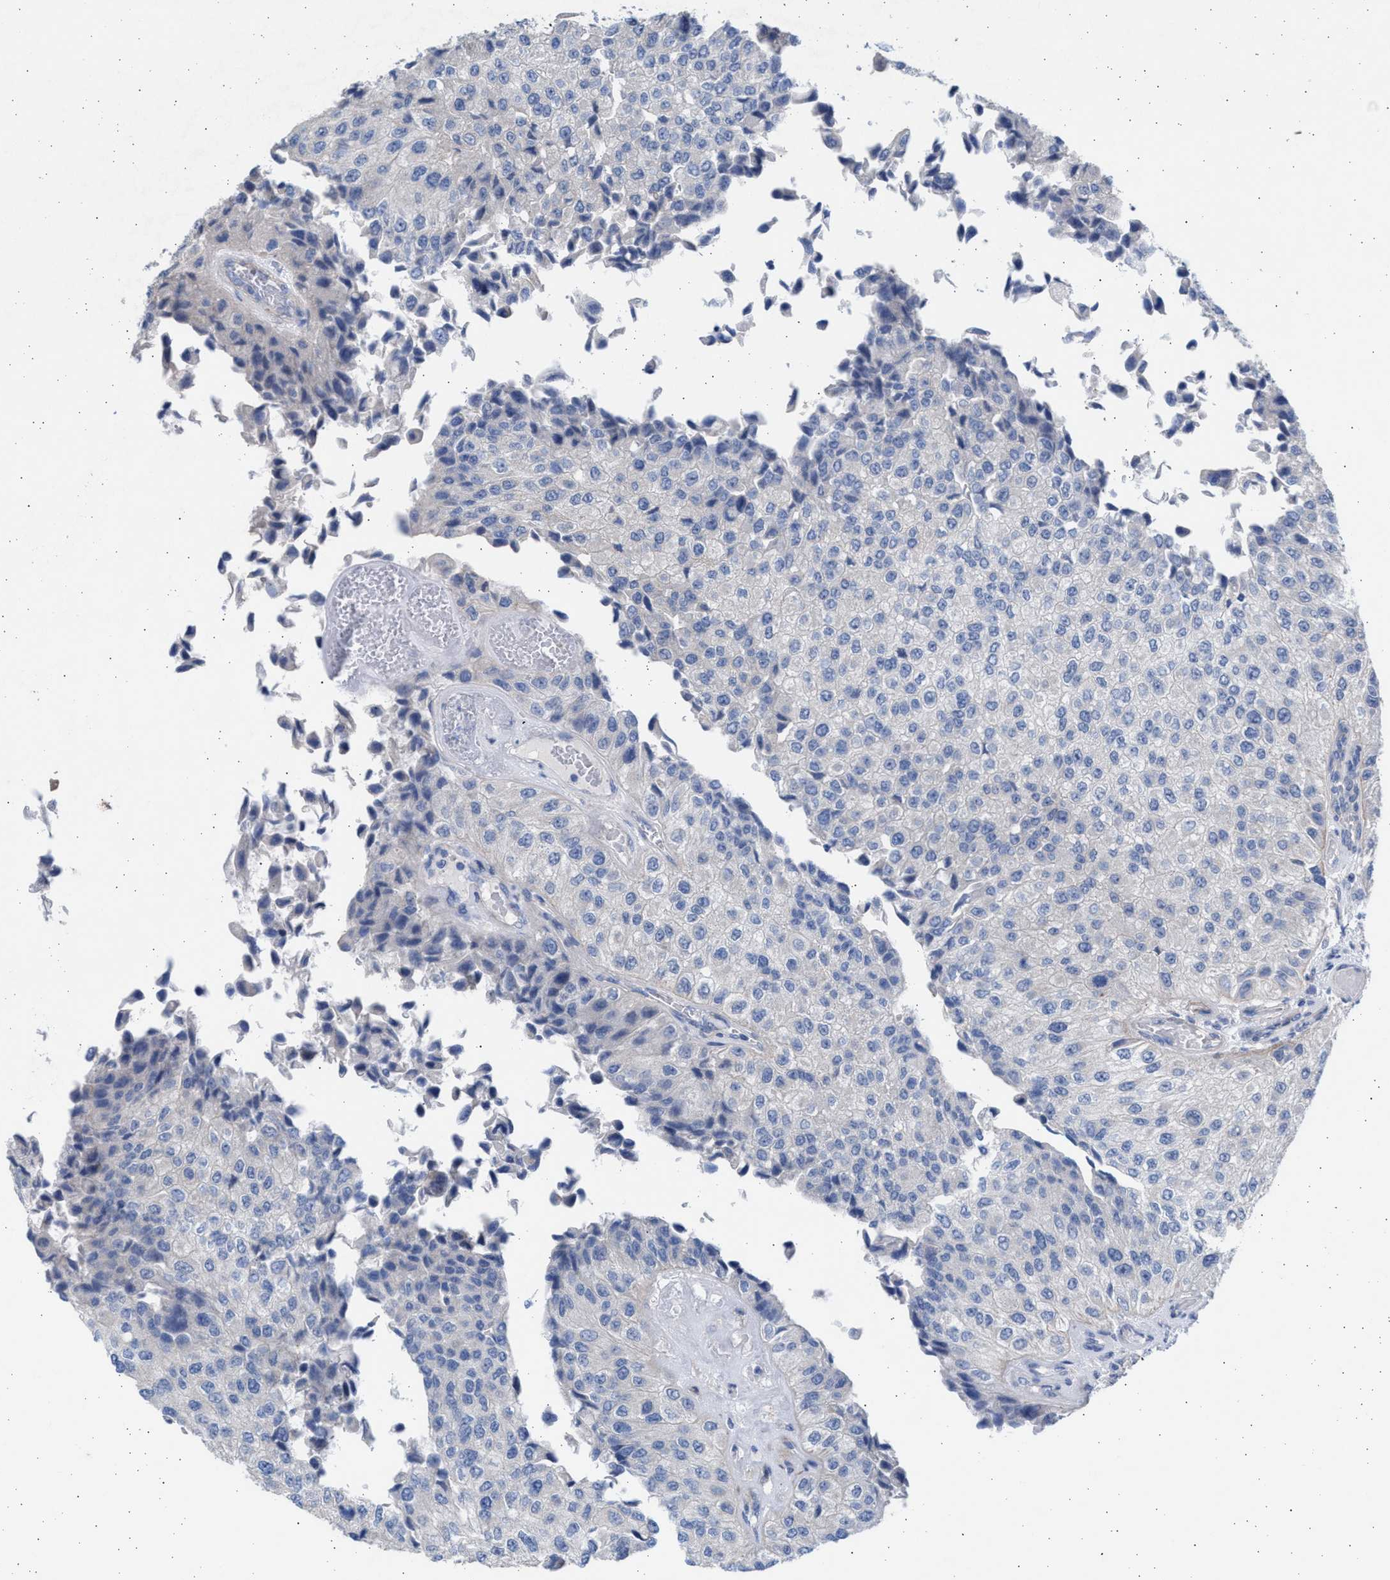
{"staining": {"intensity": "negative", "quantity": "none", "location": "none"}, "tissue": "urothelial cancer", "cell_type": "Tumor cells", "image_type": "cancer", "snomed": [{"axis": "morphology", "description": "Urothelial carcinoma, High grade"}, {"axis": "topography", "description": "Kidney"}, {"axis": "topography", "description": "Urinary bladder"}], "caption": "Photomicrograph shows no significant protein staining in tumor cells of urothelial cancer.", "gene": "NBR1", "patient": {"sex": "male", "age": 77}}